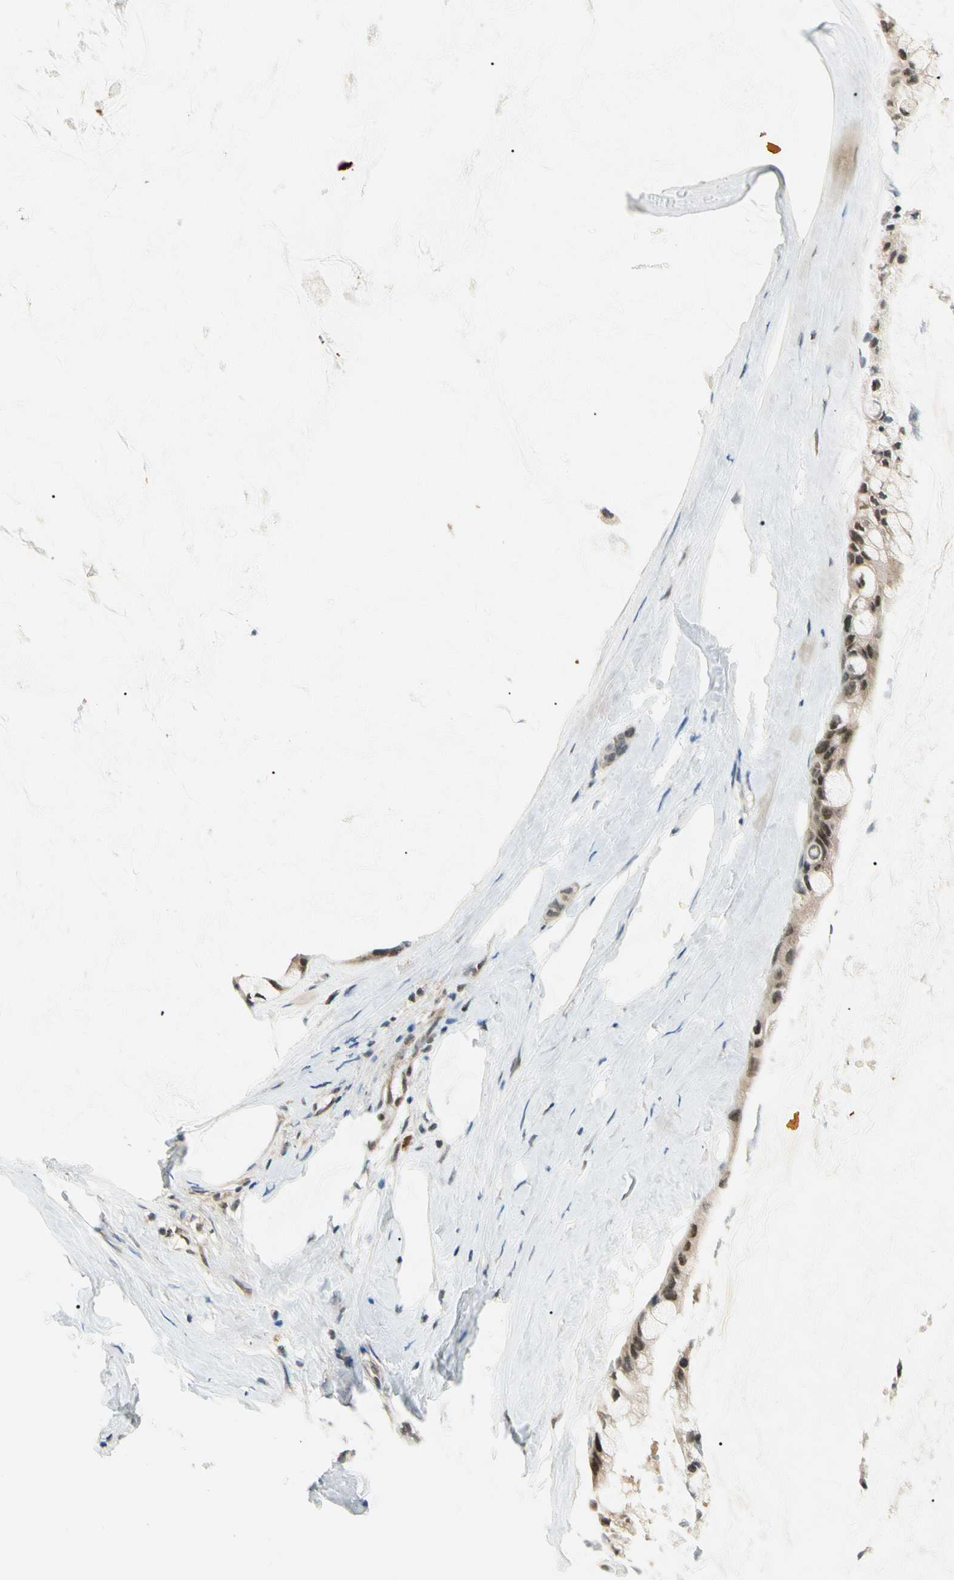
{"staining": {"intensity": "moderate", "quantity": ">75%", "location": "cytoplasmic/membranous,nuclear"}, "tissue": "ovarian cancer", "cell_type": "Tumor cells", "image_type": "cancer", "snomed": [{"axis": "morphology", "description": "Cystadenocarcinoma, mucinous, NOS"}, {"axis": "topography", "description": "Ovary"}], "caption": "This is a photomicrograph of immunohistochemistry staining of ovarian cancer (mucinous cystadenocarcinoma), which shows moderate staining in the cytoplasmic/membranous and nuclear of tumor cells.", "gene": "ZSCAN12", "patient": {"sex": "female", "age": 39}}